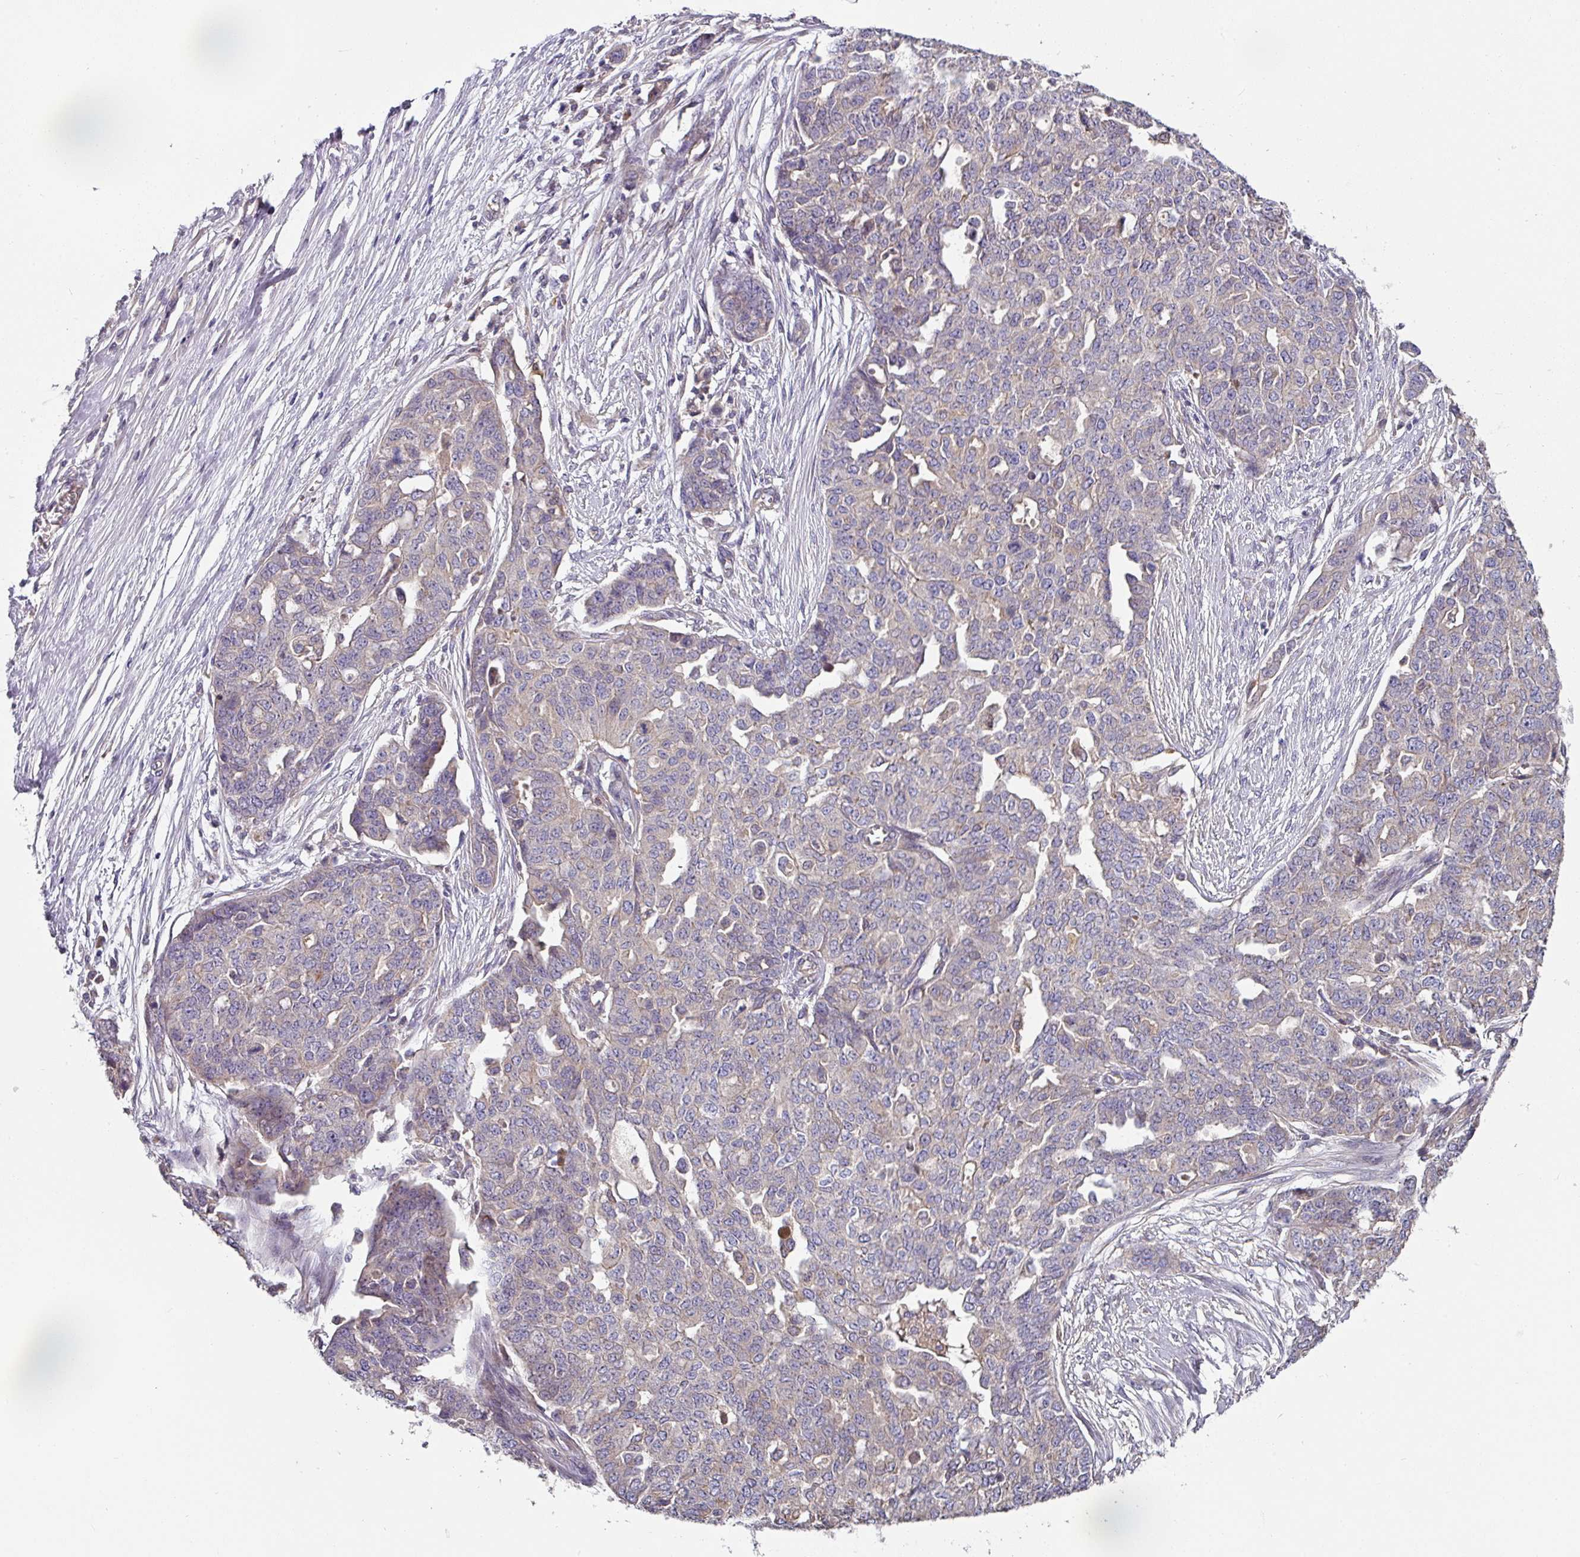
{"staining": {"intensity": "negative", "quantity": "none", "location": "none"}, "tissue": "ovarian cancer", "cell_type": "Tumor cells", "image_type": "cancer", "snomed": [{"axis": "morphology", "description": "Cystadenocarcinoma, serous, NOS"}, {"axis": "topography", "description": "Soft tissue"}, {"axis": "topography", "description": "Ovary"}], "caption": "A histopathology image of ovarian cancer (serous cystadenocarcinoma) stained for a protein displays no brown staining in tumor cells.", "gene": "C4orf48", "patient": {"sex": "female", "age": 57}}